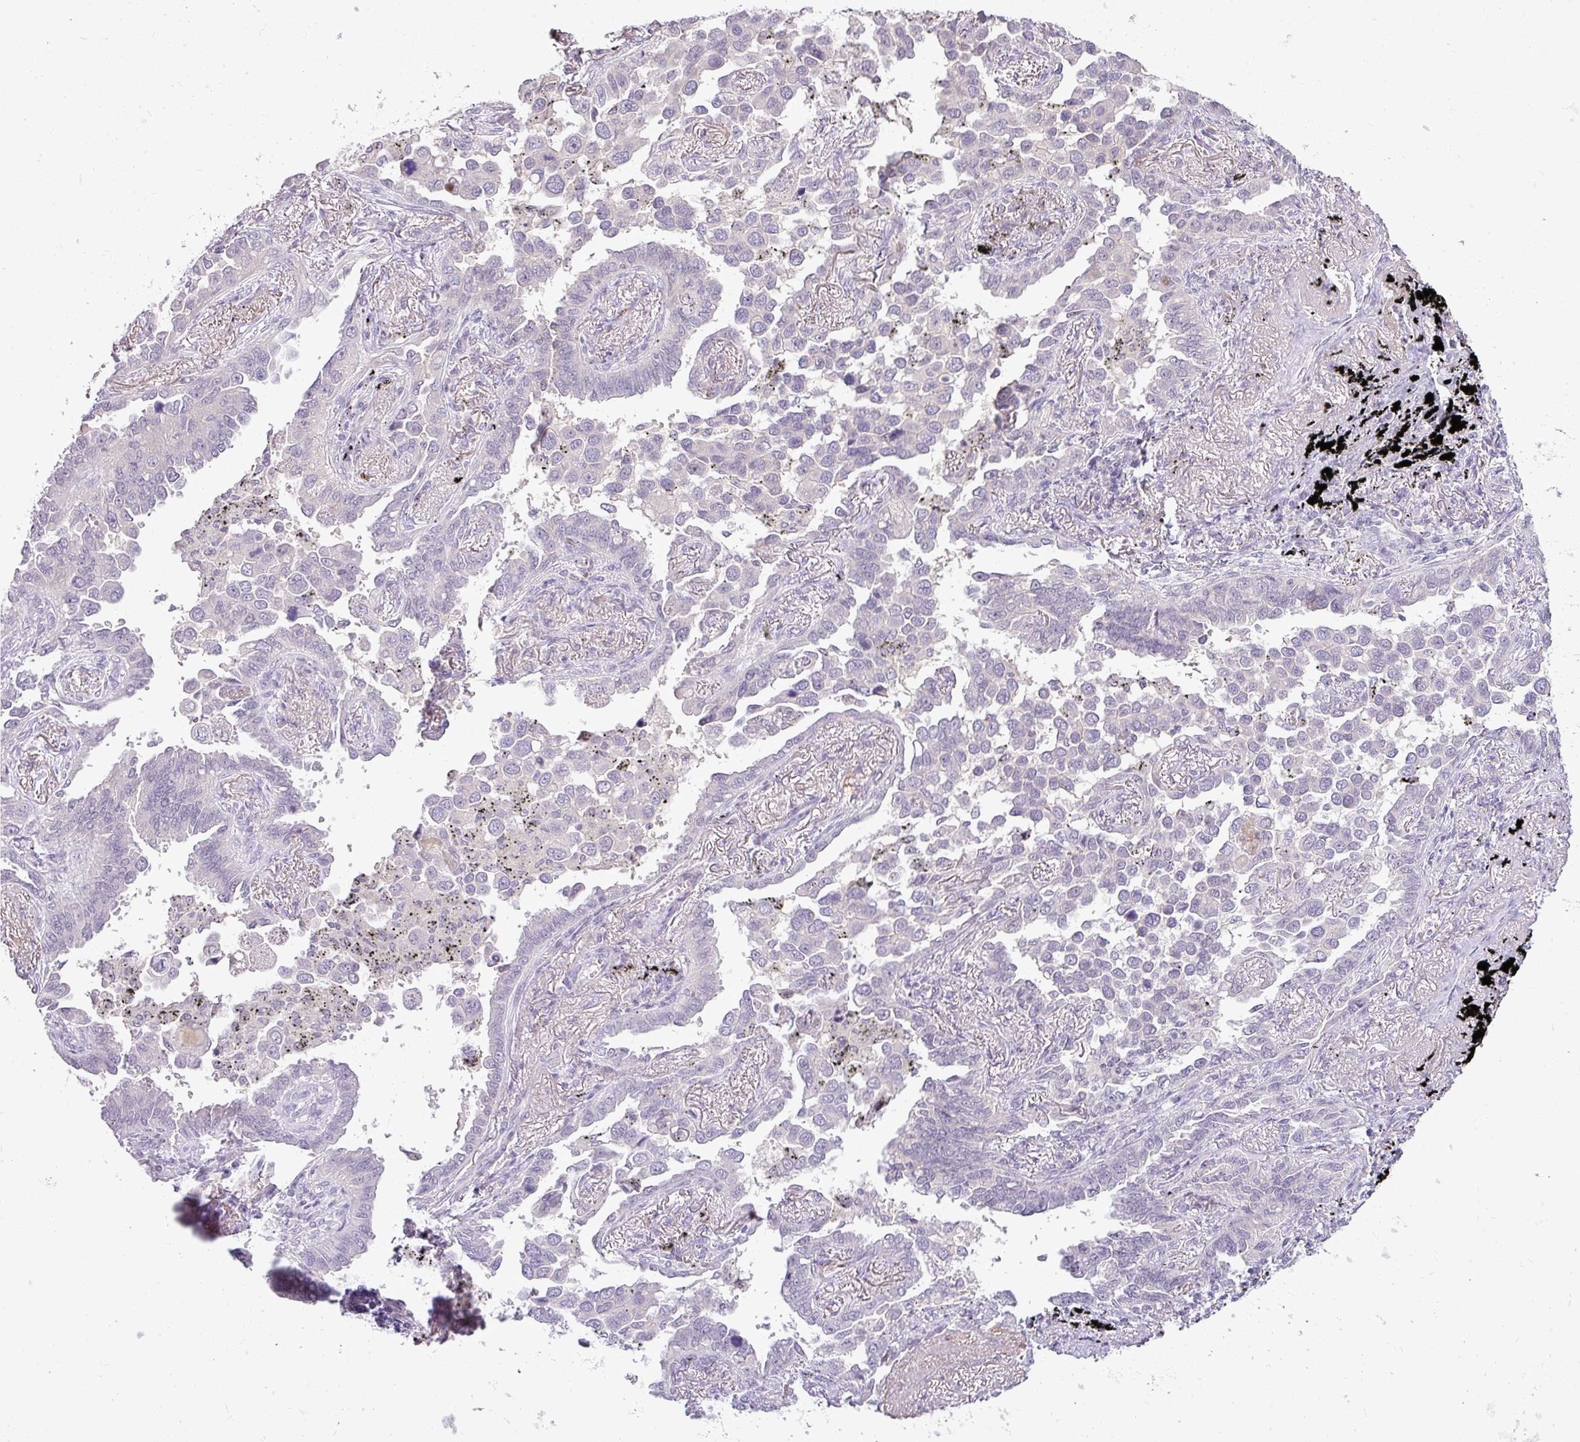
{"staining": {"intensity": "negative", "quantity": "none", "location": "none"}, "tissue": "lung cancer", "cell_type": "Tumor cells", "image_type": "cancer", "snomed": [{"axis": "morphology", "description": "Adenocarcinoma, NOS"}, {"axis": "topography", "description": "Lung"}], "caption": "Protein analysis of lung cancer exhibits no significant staining in tumor cells.", "gene": "APOM", "patient": {"sex": "male", "age": 67}}